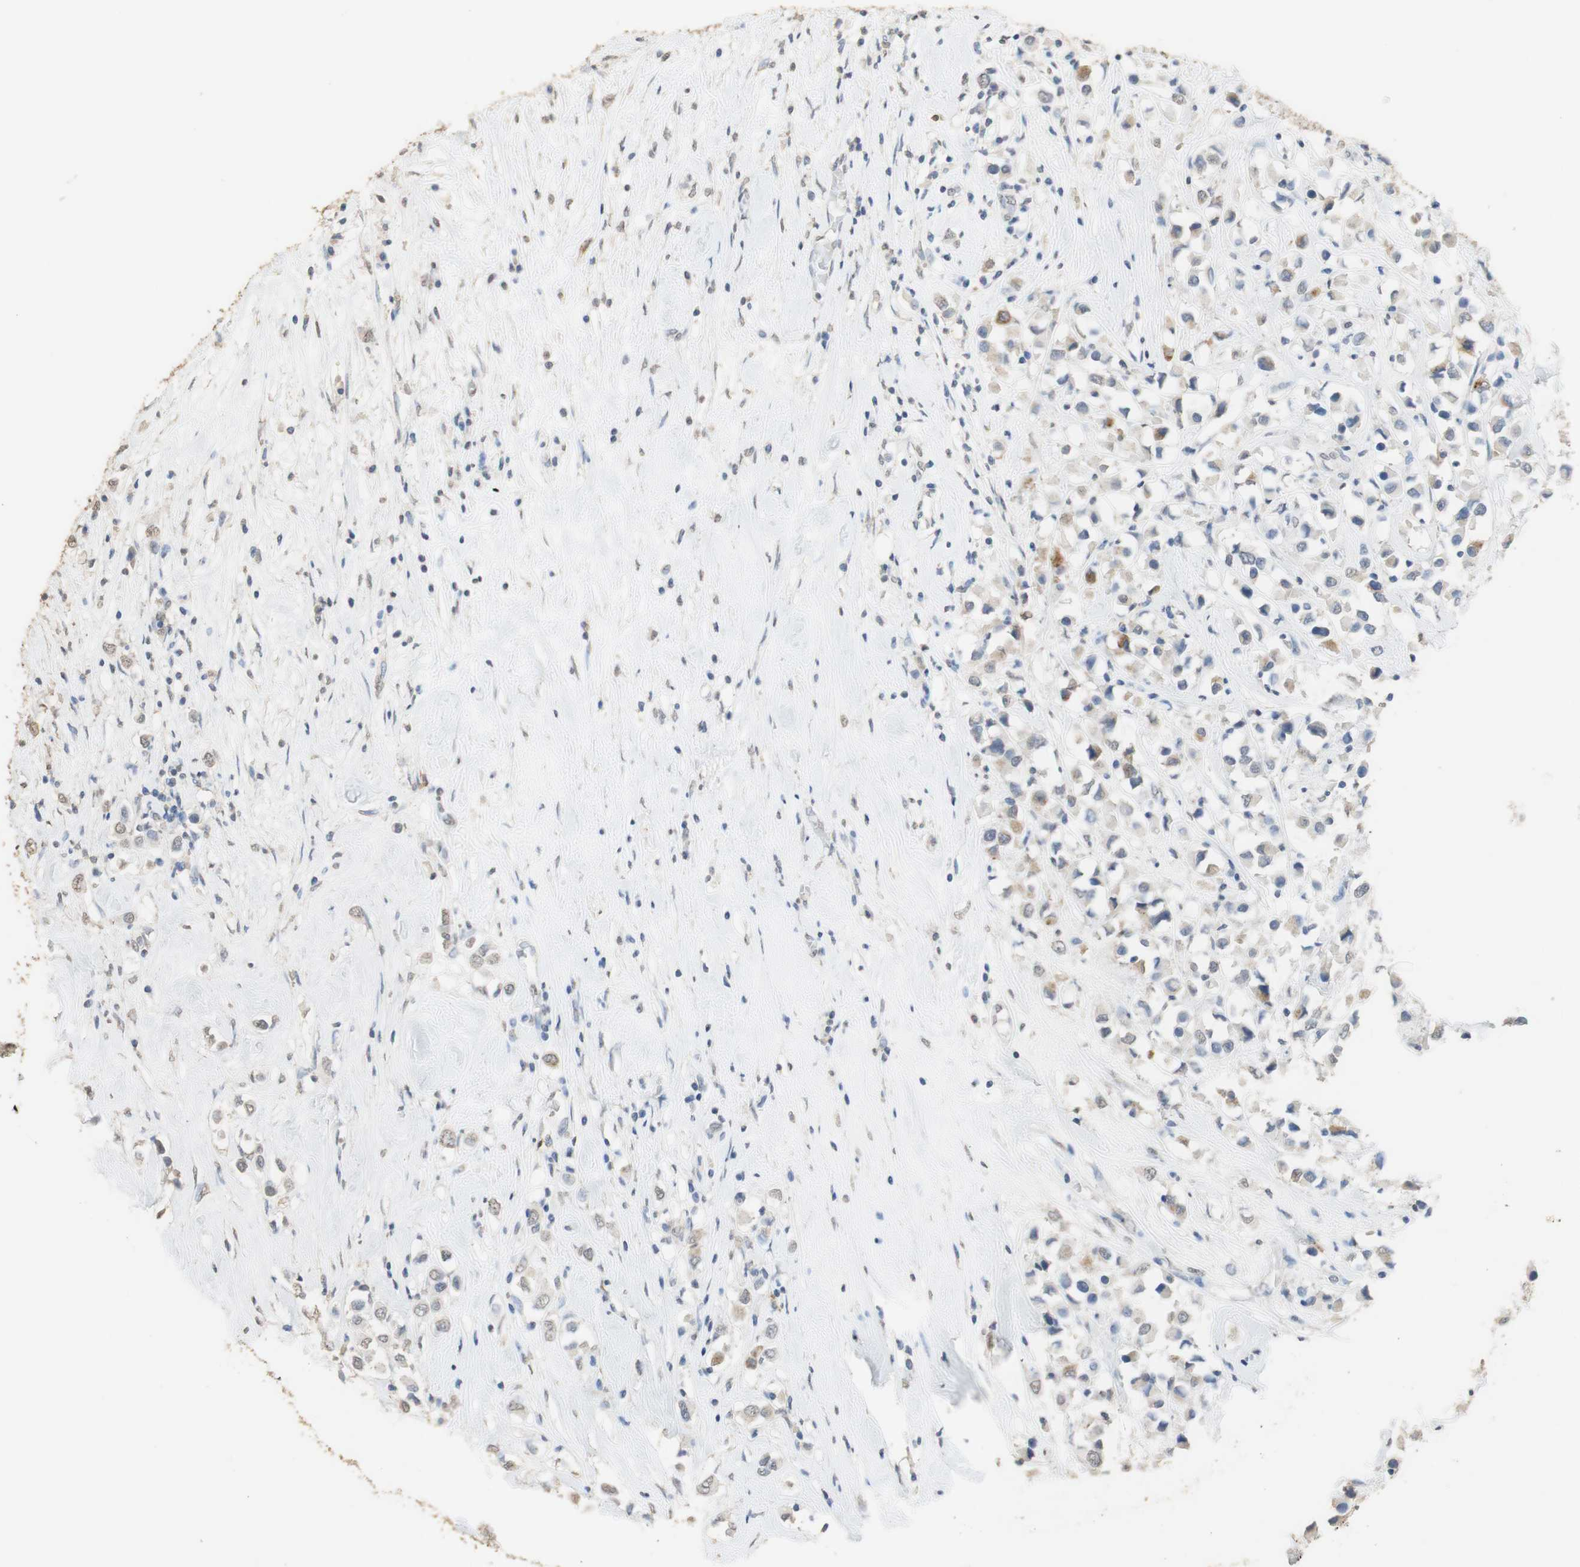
{"staining": {"intensity": "weak", "quantity": "25%-75%", "location": "cytoplasmic/membranous,nuclear"}, "tissue": "breast cancer", "cell_type": "Tumor cells", "image_type": "cancer", "snomed": [{"axis": "morphology", "description": "Duct carcinoma"}, {"axis": "topography", "description": "Breast"}], "caption": "The immunohistochemical stain labels weak cytoplasmic/membranous and nuclear staining in tumor cells of infiltrating ductal carcinoma (breast) tissue.", "gene": "L1CAM", "patient": {"sex": "female", "age": 61}}